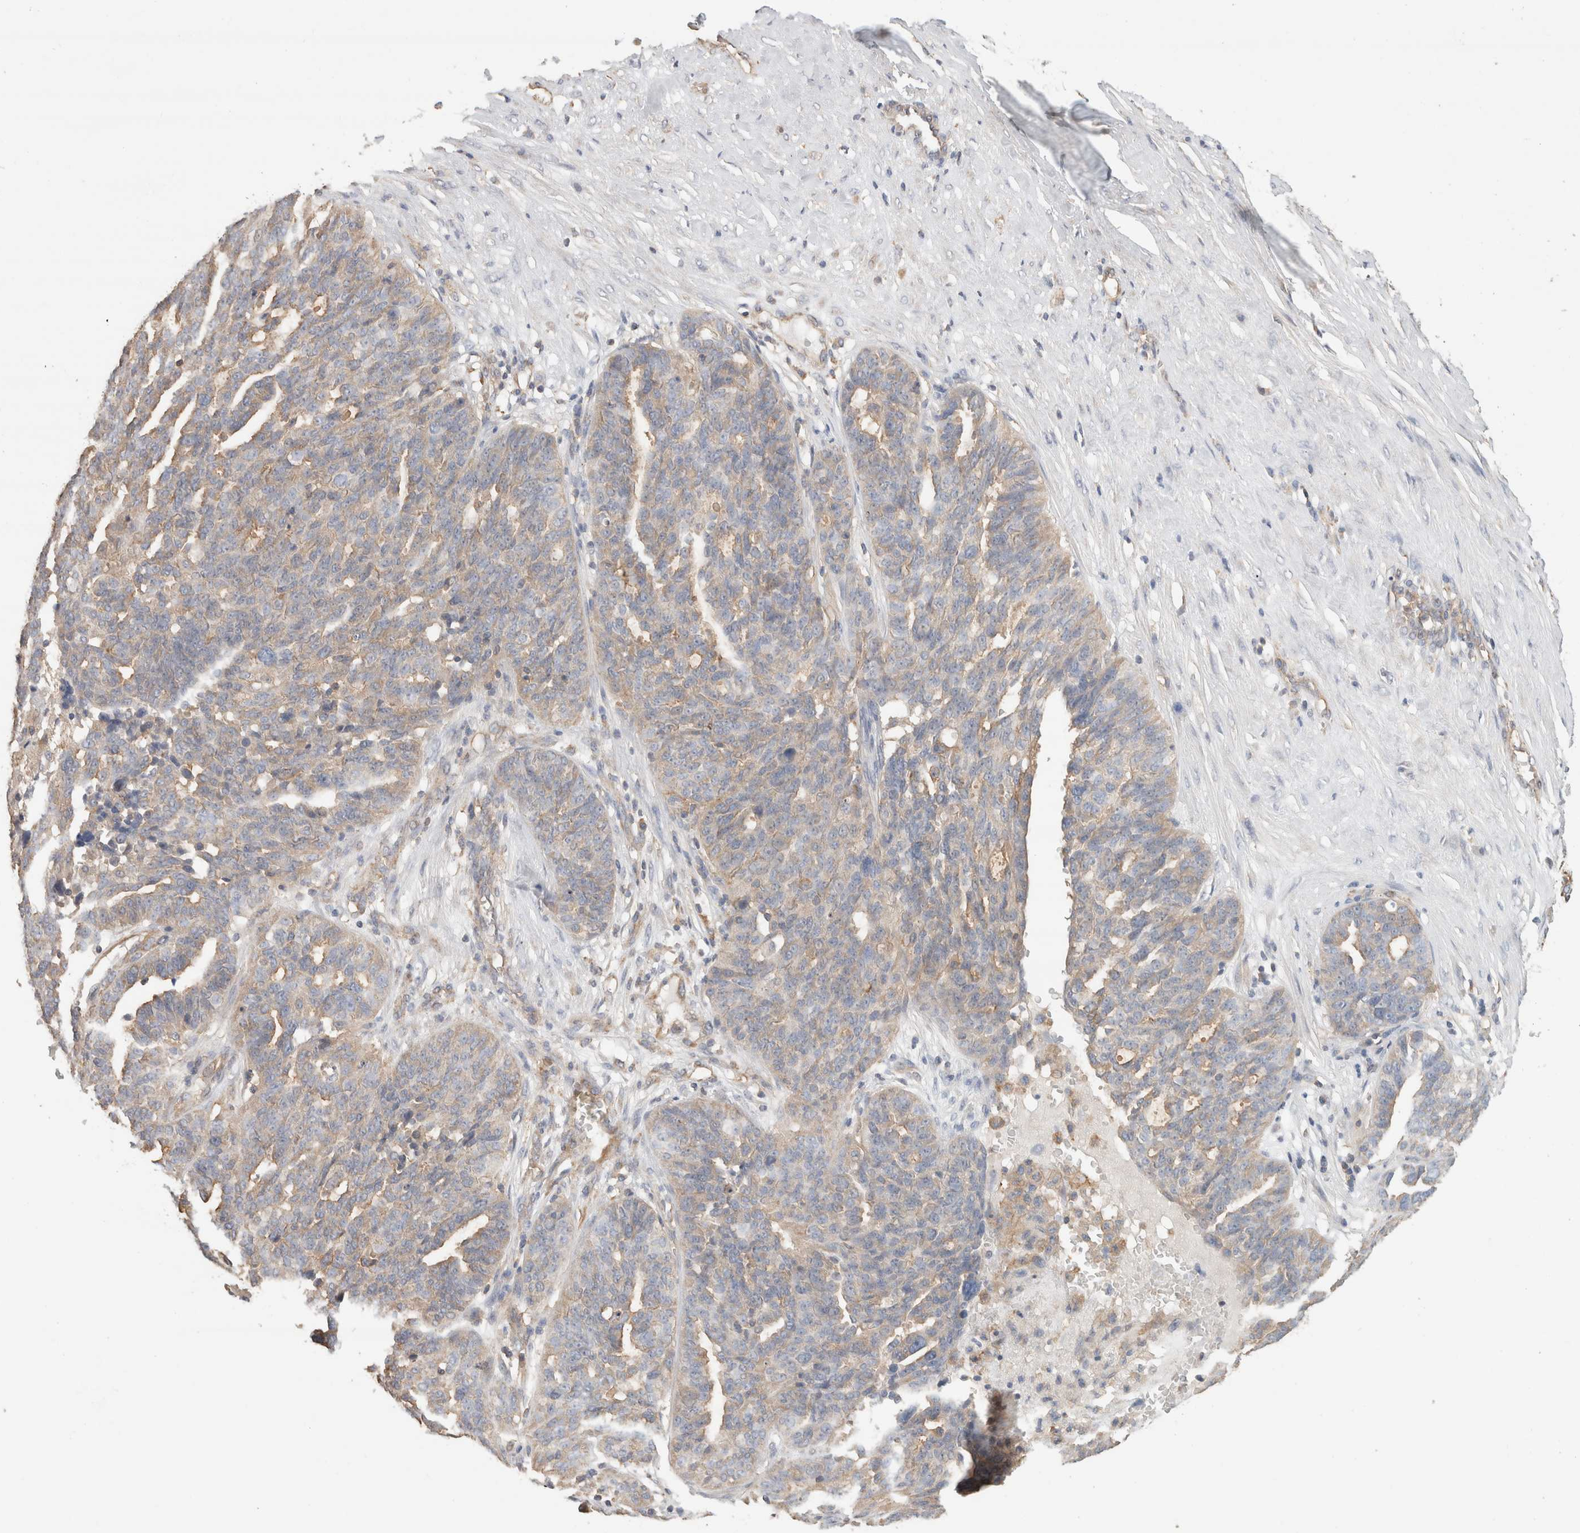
{"staining": {"intensity": "weak", "quantity": "<25%", "location": "cytoplasmic/membranous"}, "tissue": "ovarian cancer", "cell_type": "Tumor cells", "image_type": "cancer", "snomed": [{"axis": "morphology", "description": "Cystadenocarcinoma, serous, NOS"}, {"axis": "topography", "description": "Ovary"}], "caption": "Ovarian serous cystadenocarcinoma was stained to show a protein in brown. There is no significant staining in tumor cells.", "gene": "CFAP418", "patient": {"sex": "female", "age": 59}}